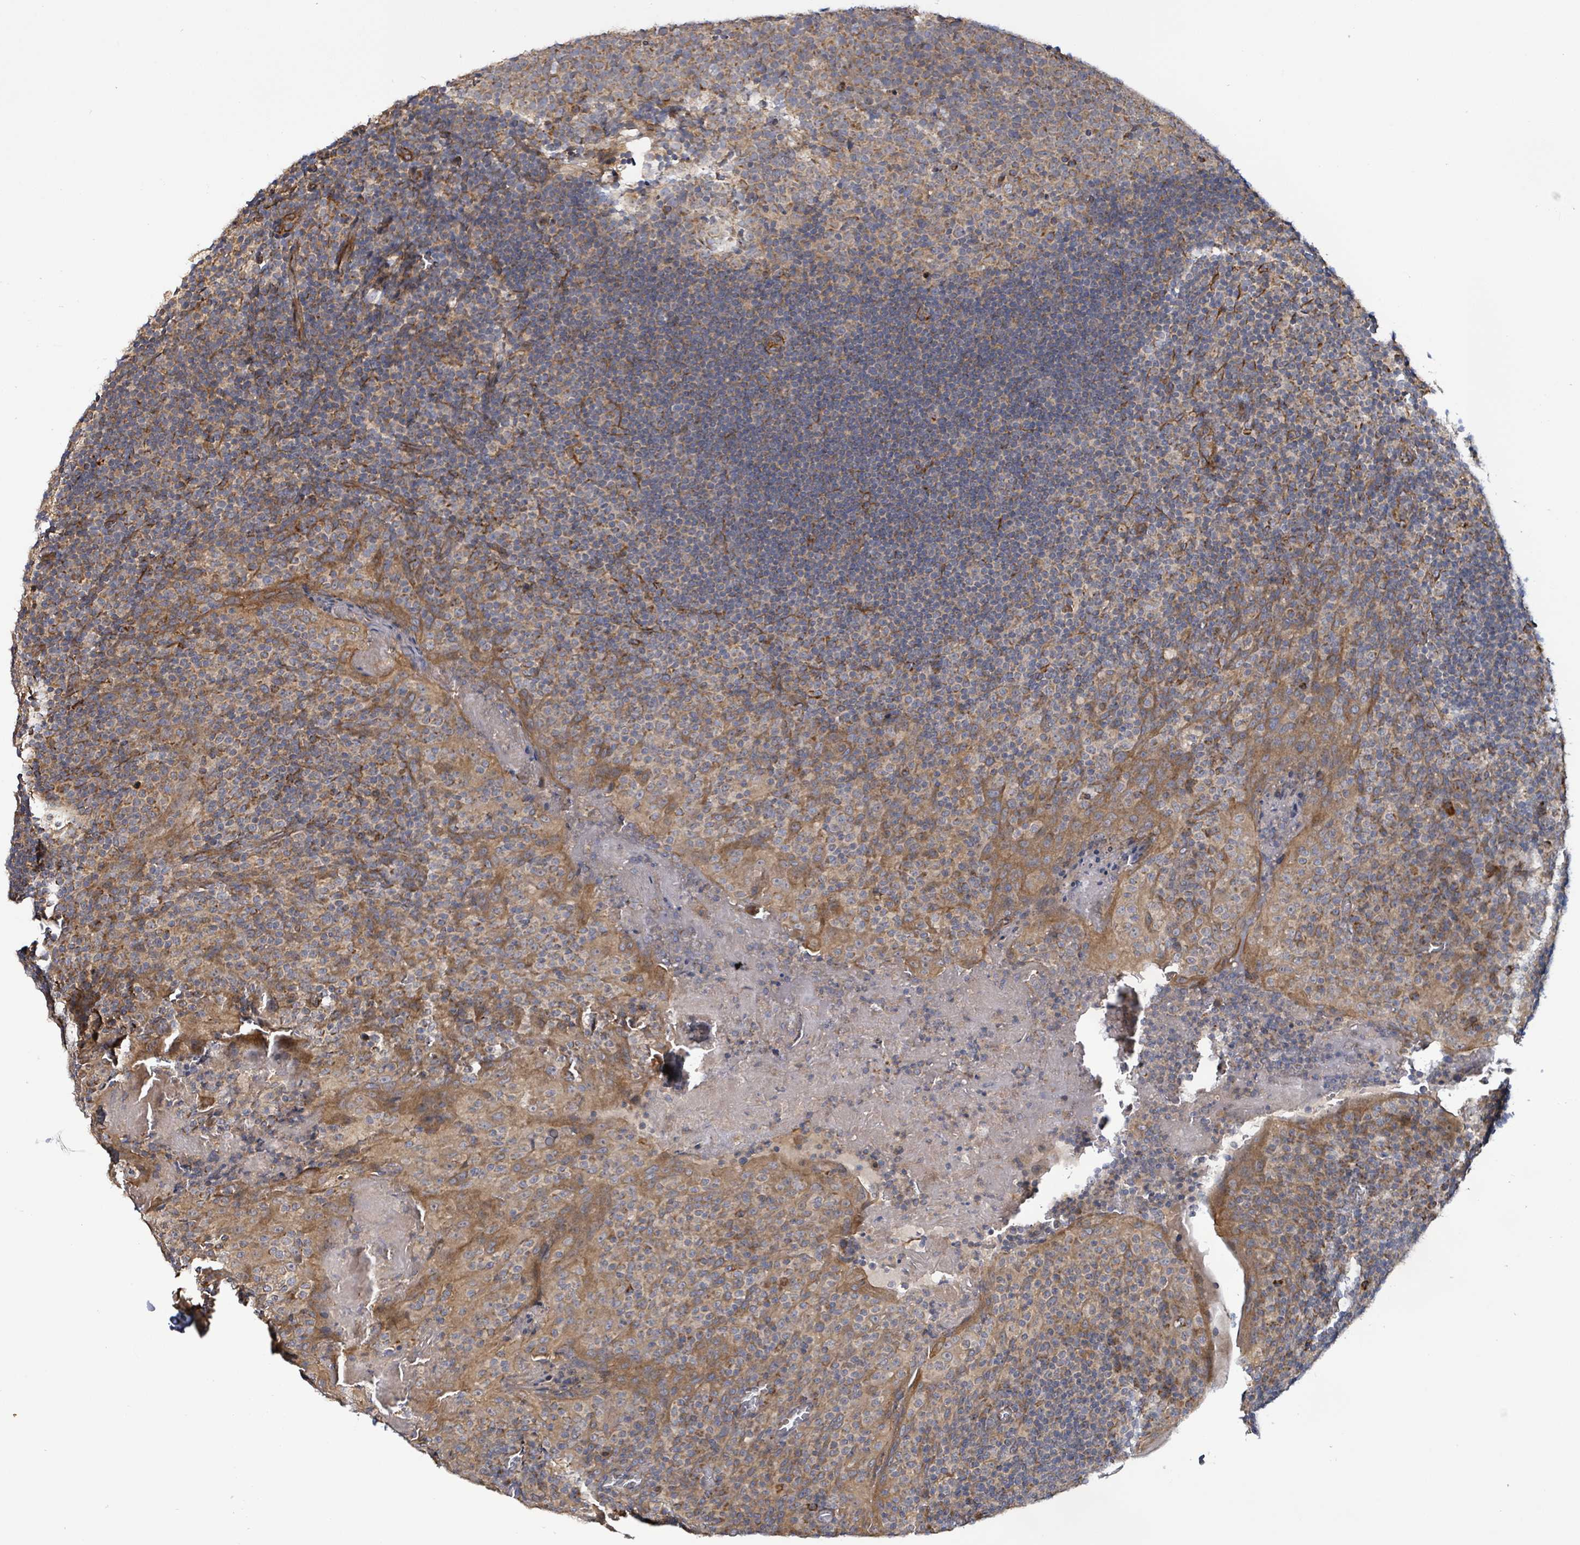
{"staining": {"intensity": "weak", "quantity": "25%-75%", "location": "cytoplasmic/membranous"}, "tissue": "tonsil", "cell_type": "Germinal center cells", "image_type": "normal", "snomed": [{"axis": "morphology", "description": "Normal tissue, NOS"}, {"axis": "topography", "description": "Tonsil"}], "caption": "Weak cytoplasmic/membranous protein positivity is identified in approximately 25%-75% of germinal center cells in tonsil. (DAB IHC, brown staining for protein, blue staining for nuclei).", "gene": "KBTBD11", "patient": {"sex": "male", "age": 17}}